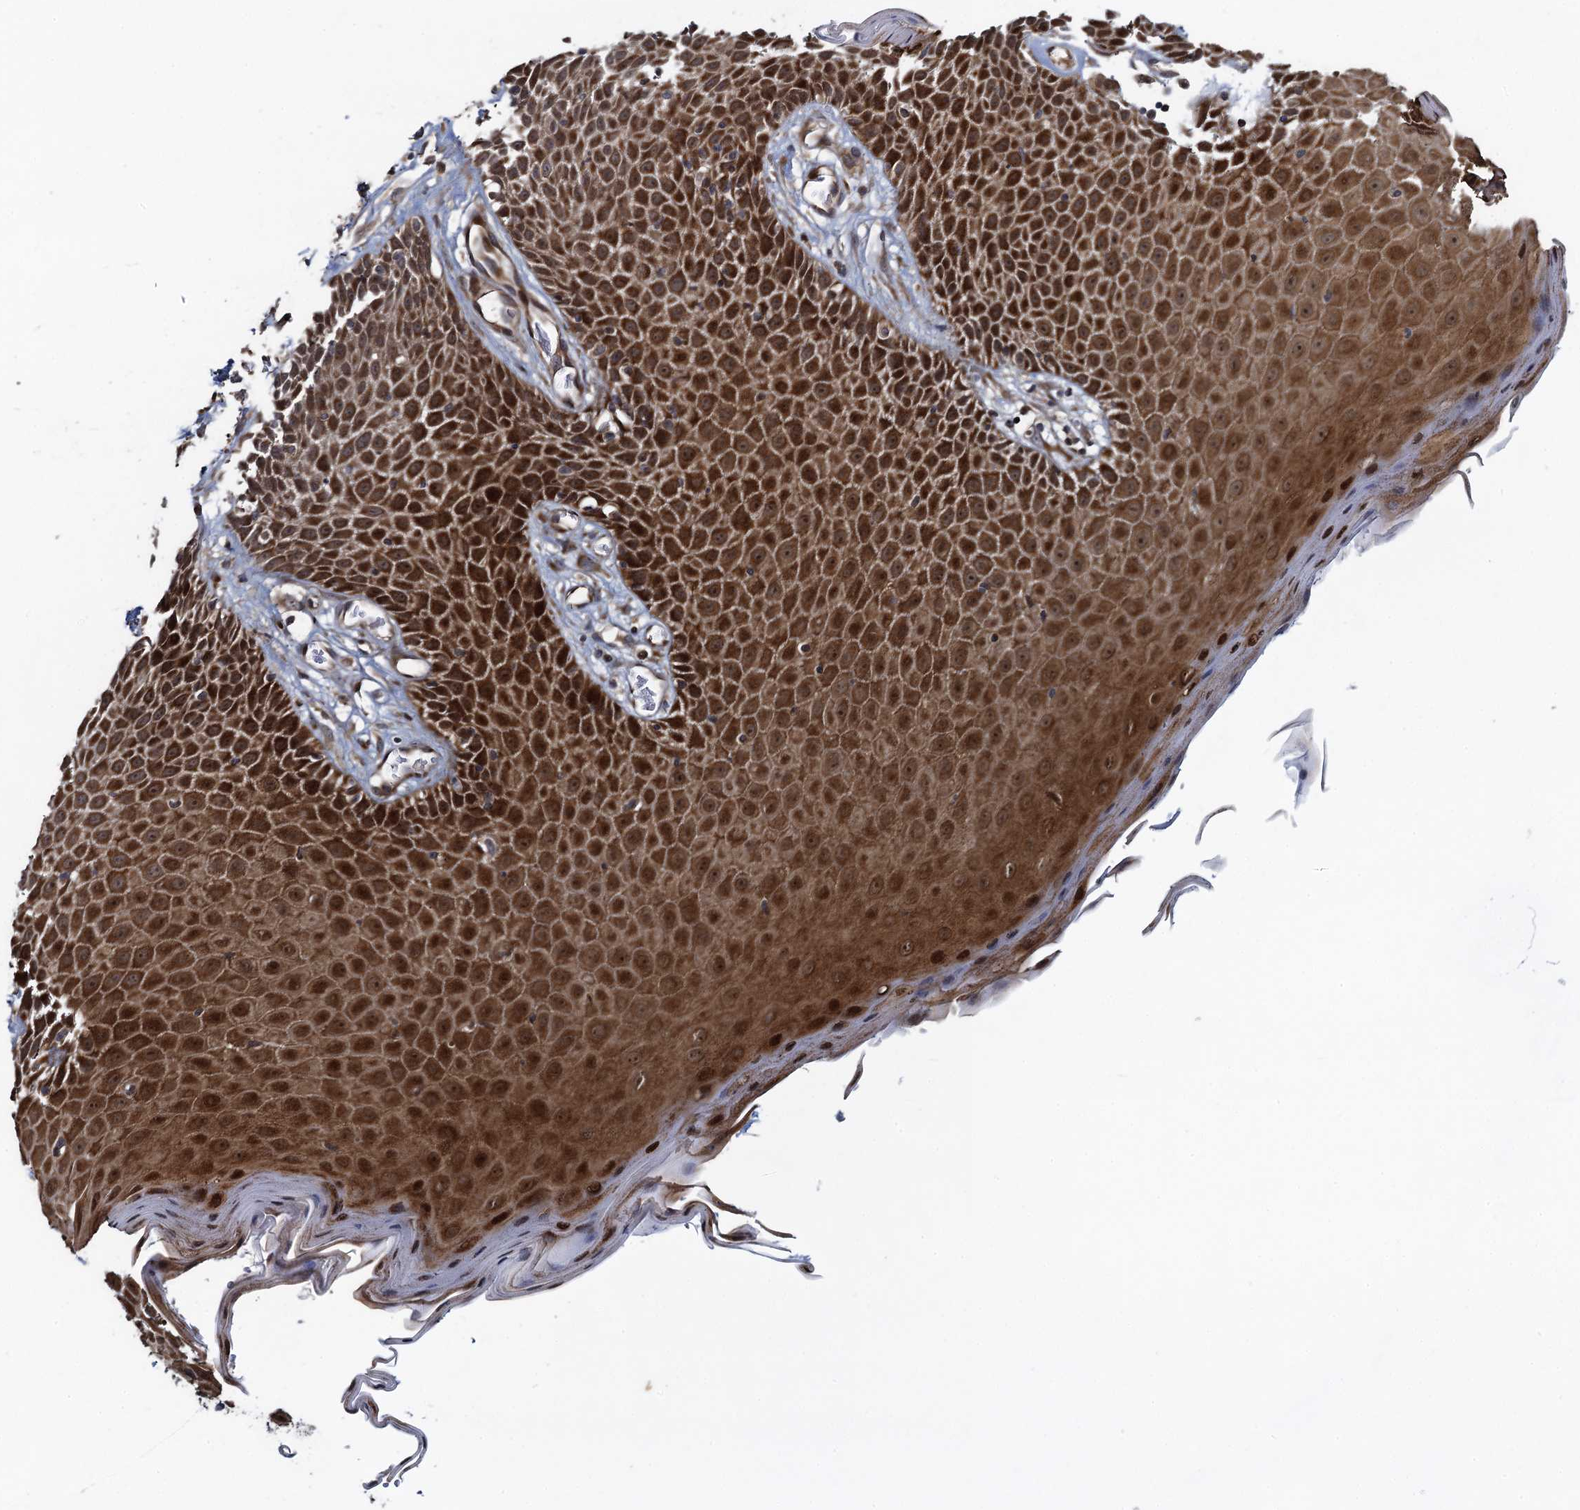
{"staining": {"intensity": "strong", "quantity": ">75%", "location": "cytoplasmic/membranous,nuclear"}, "tissue": "skin", "cell_type": "Epidermal cells", "image_type": "normal", "snomed": [{"axis": "morphology", "description": "Normal tissue, NOS"}, {"axis": "topography", "description": "Vulva"}], "caption": "IHC of normal skin demonstrates high levels of strong cytoplasmic/membranous,nuclear expression in approximately >75% of epidermal cells. Nuclei are stained in blue.", "gene": "ATOSA", "patient": {"sex": "female", "age": 68}}